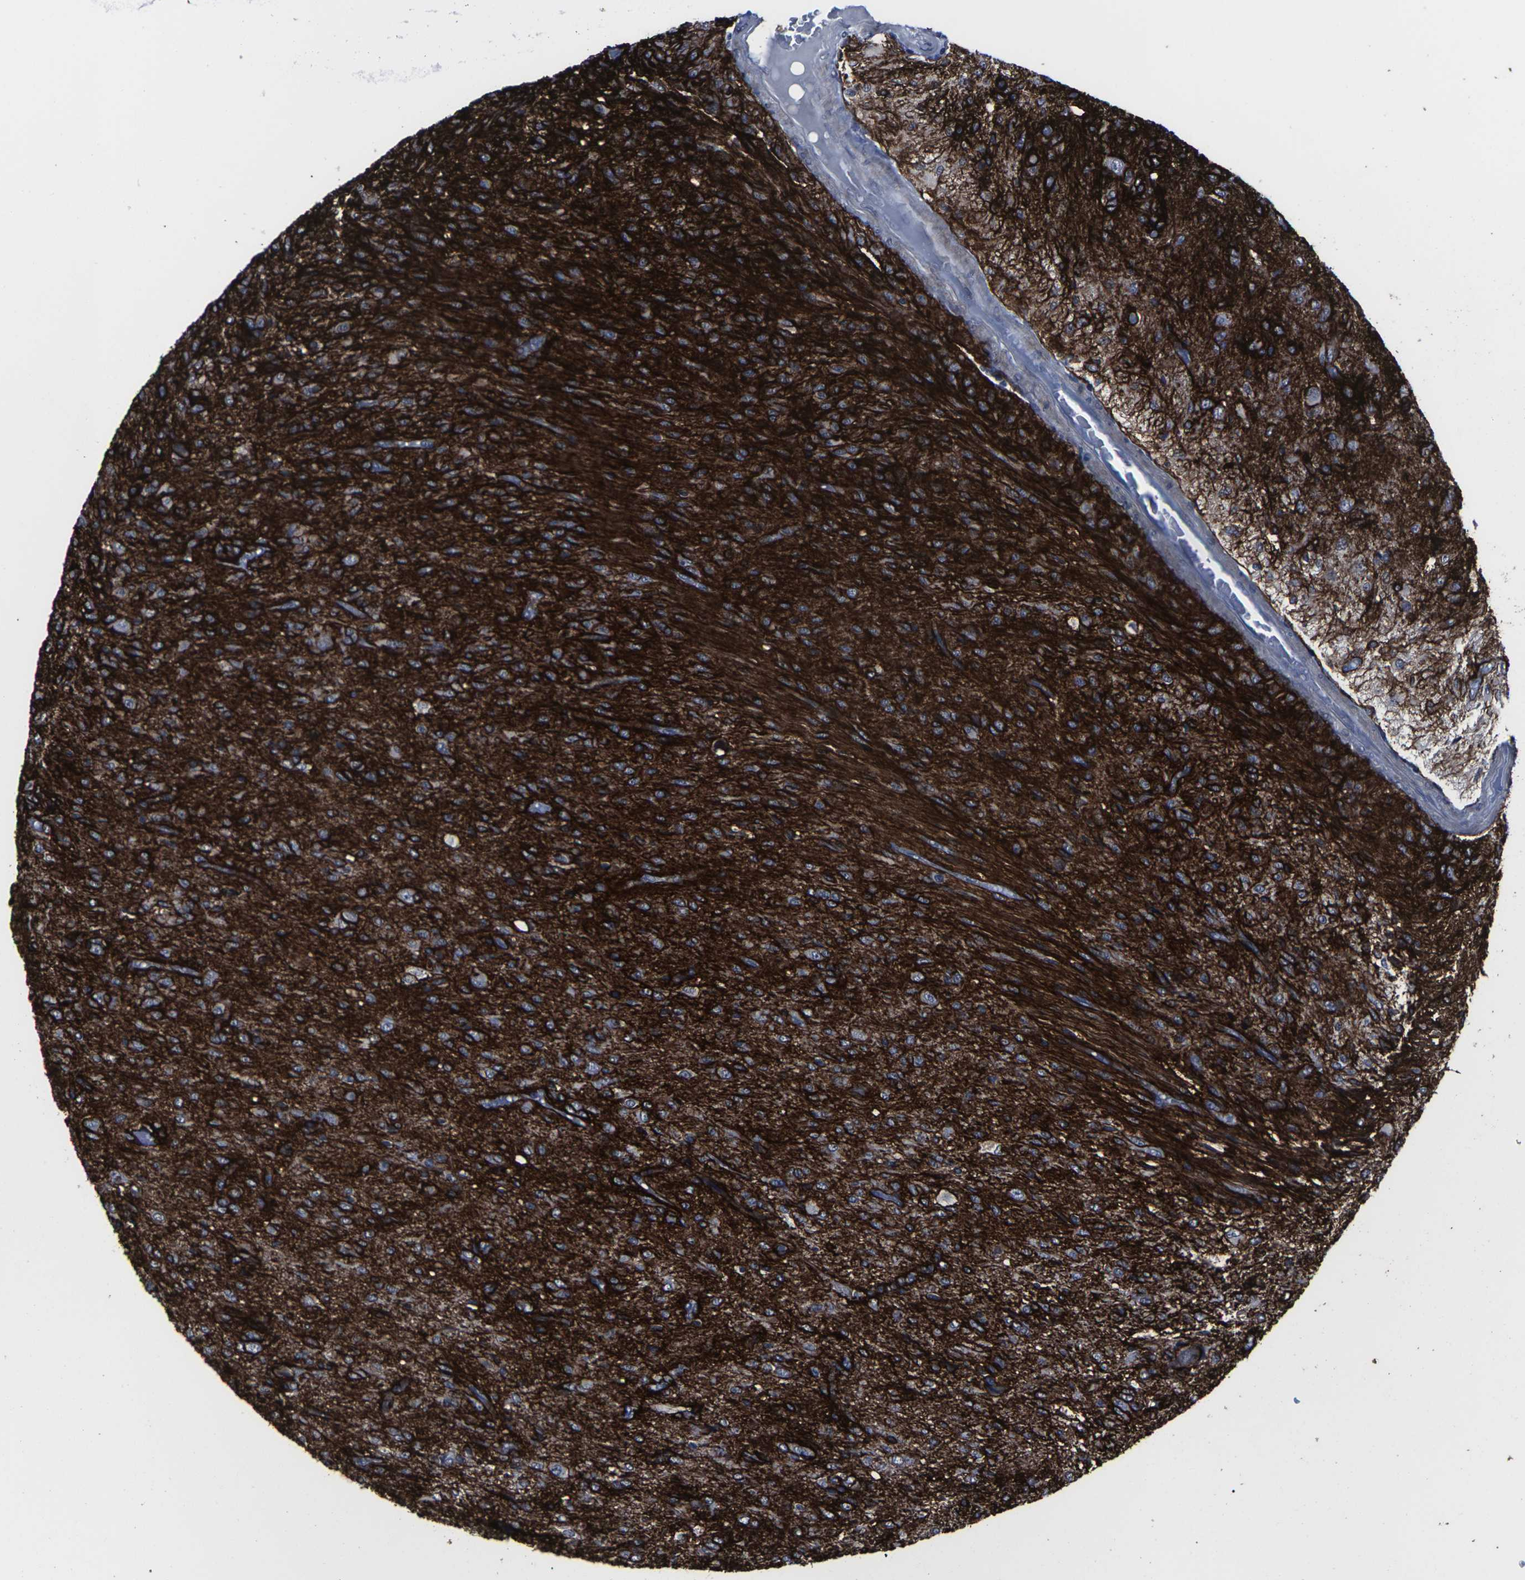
{"staining": {"intensity": "strong", "quantity": "25%-75%", "location": "cytoplasmic/membranous"}, "tissue": "glioma", "cell_type": "Tumor cells", "image_type": "cancer", "snomed": [{"axis": "morphology", "description": "Glioma, malignant, High grade"}, {"axis": "topography", "description": "Brain"}], "caption": "Glioma stained with a protein marker demonstrates strong staining in tumor cells.", "gene": "MSANTD4", "patient": {"sex": "female", "age": 59}}